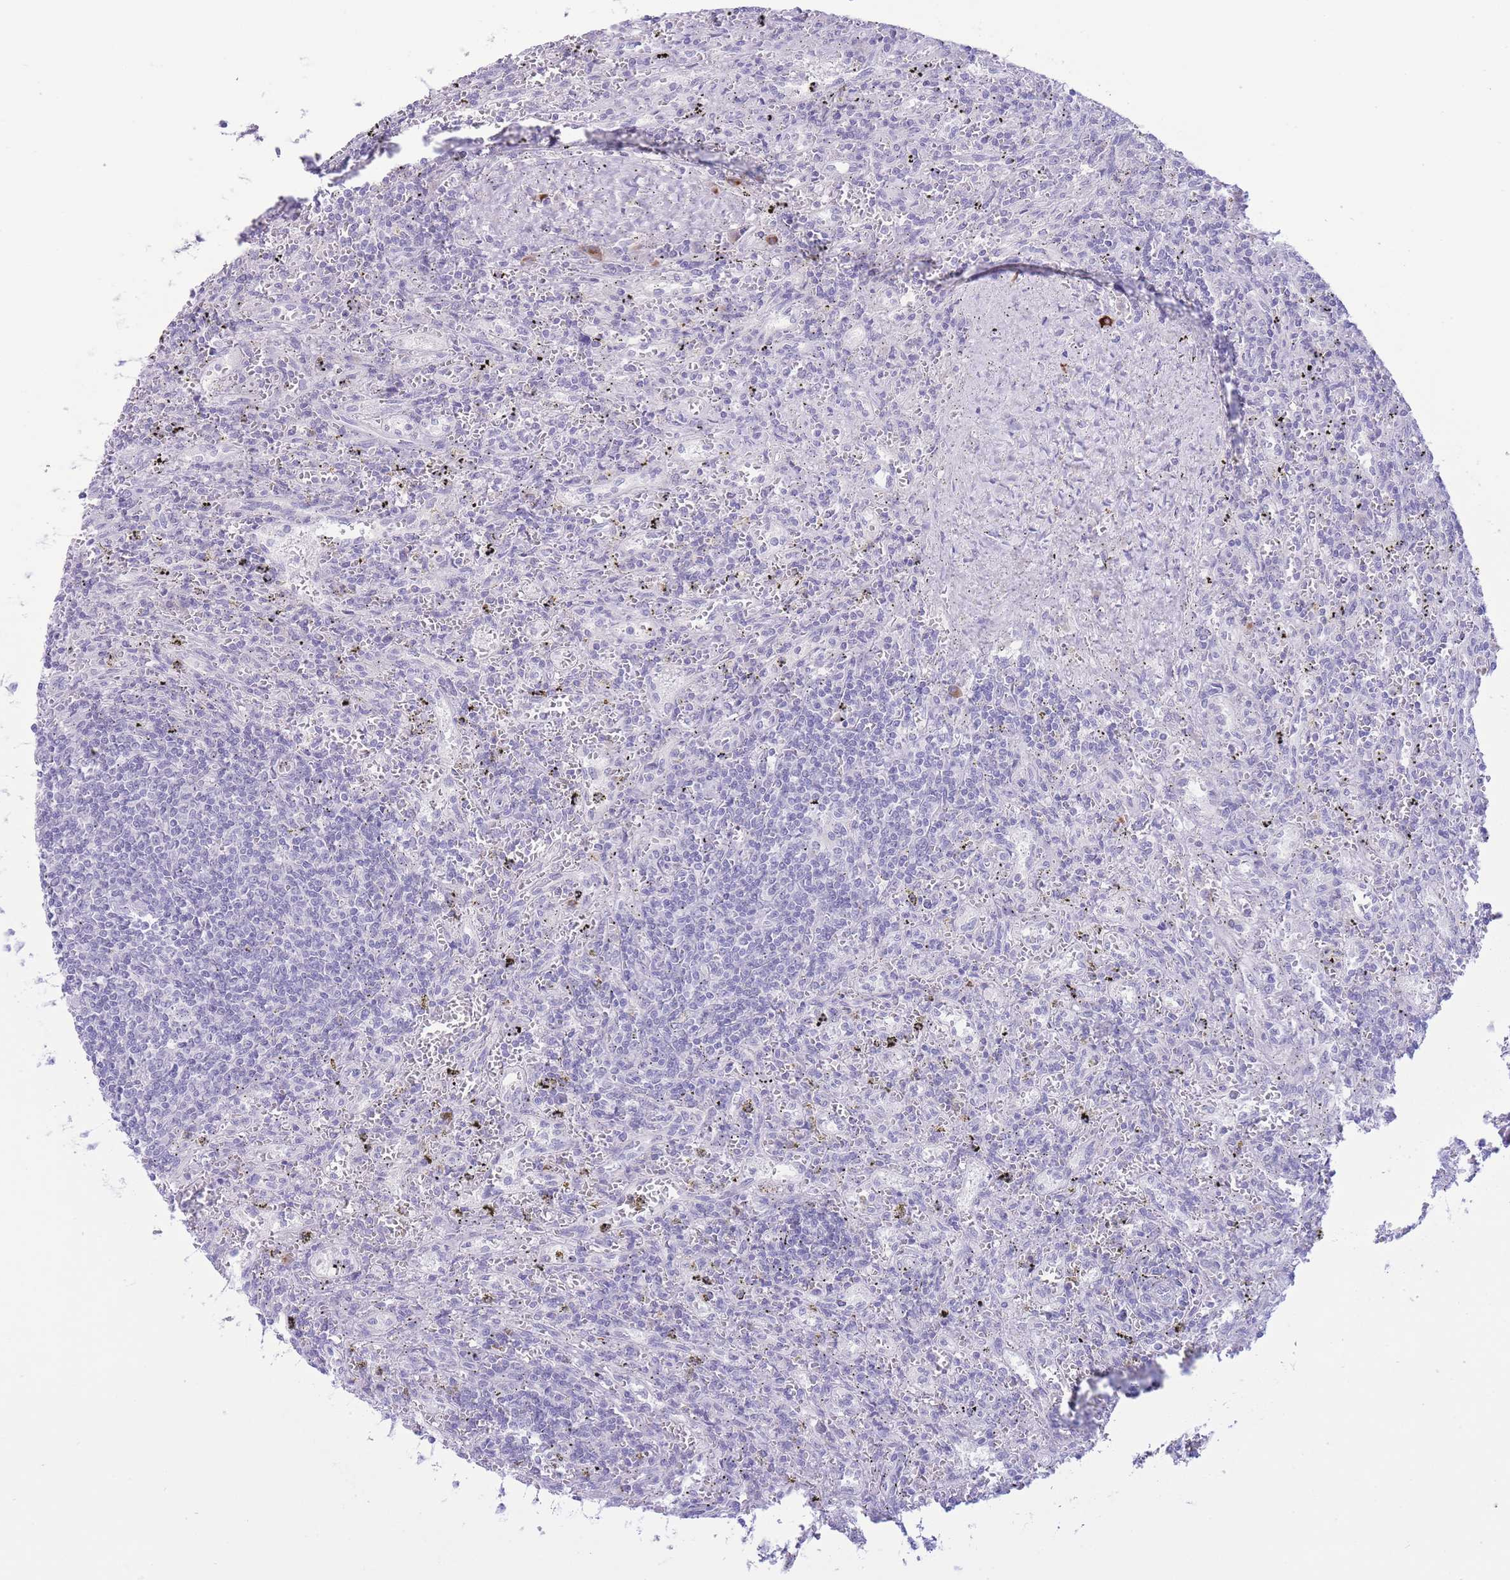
{"staining": {"intensity": "negative", "quantity": "none", "location": "none"}, "tissue": "lymphoma", "cell_type": "Tumor cells", "image_type": "cancer", "snomed": [{"axis": "morphology", "description": "Malignant lymphoma, non-Hodgkin's type, Low grade"}, {"axis": "topography", "description": "Spleen"}], "caption": "High magnification brightfield microscopy of low-grade malignant lymphoma, non-Hodgkin's type stained with DAB (brown) and counterstained with hematoxylin (blue): tumor cells show no significant expression.", "gene": "ASAP3", "patient": {"sex": "male", "age": 76}}